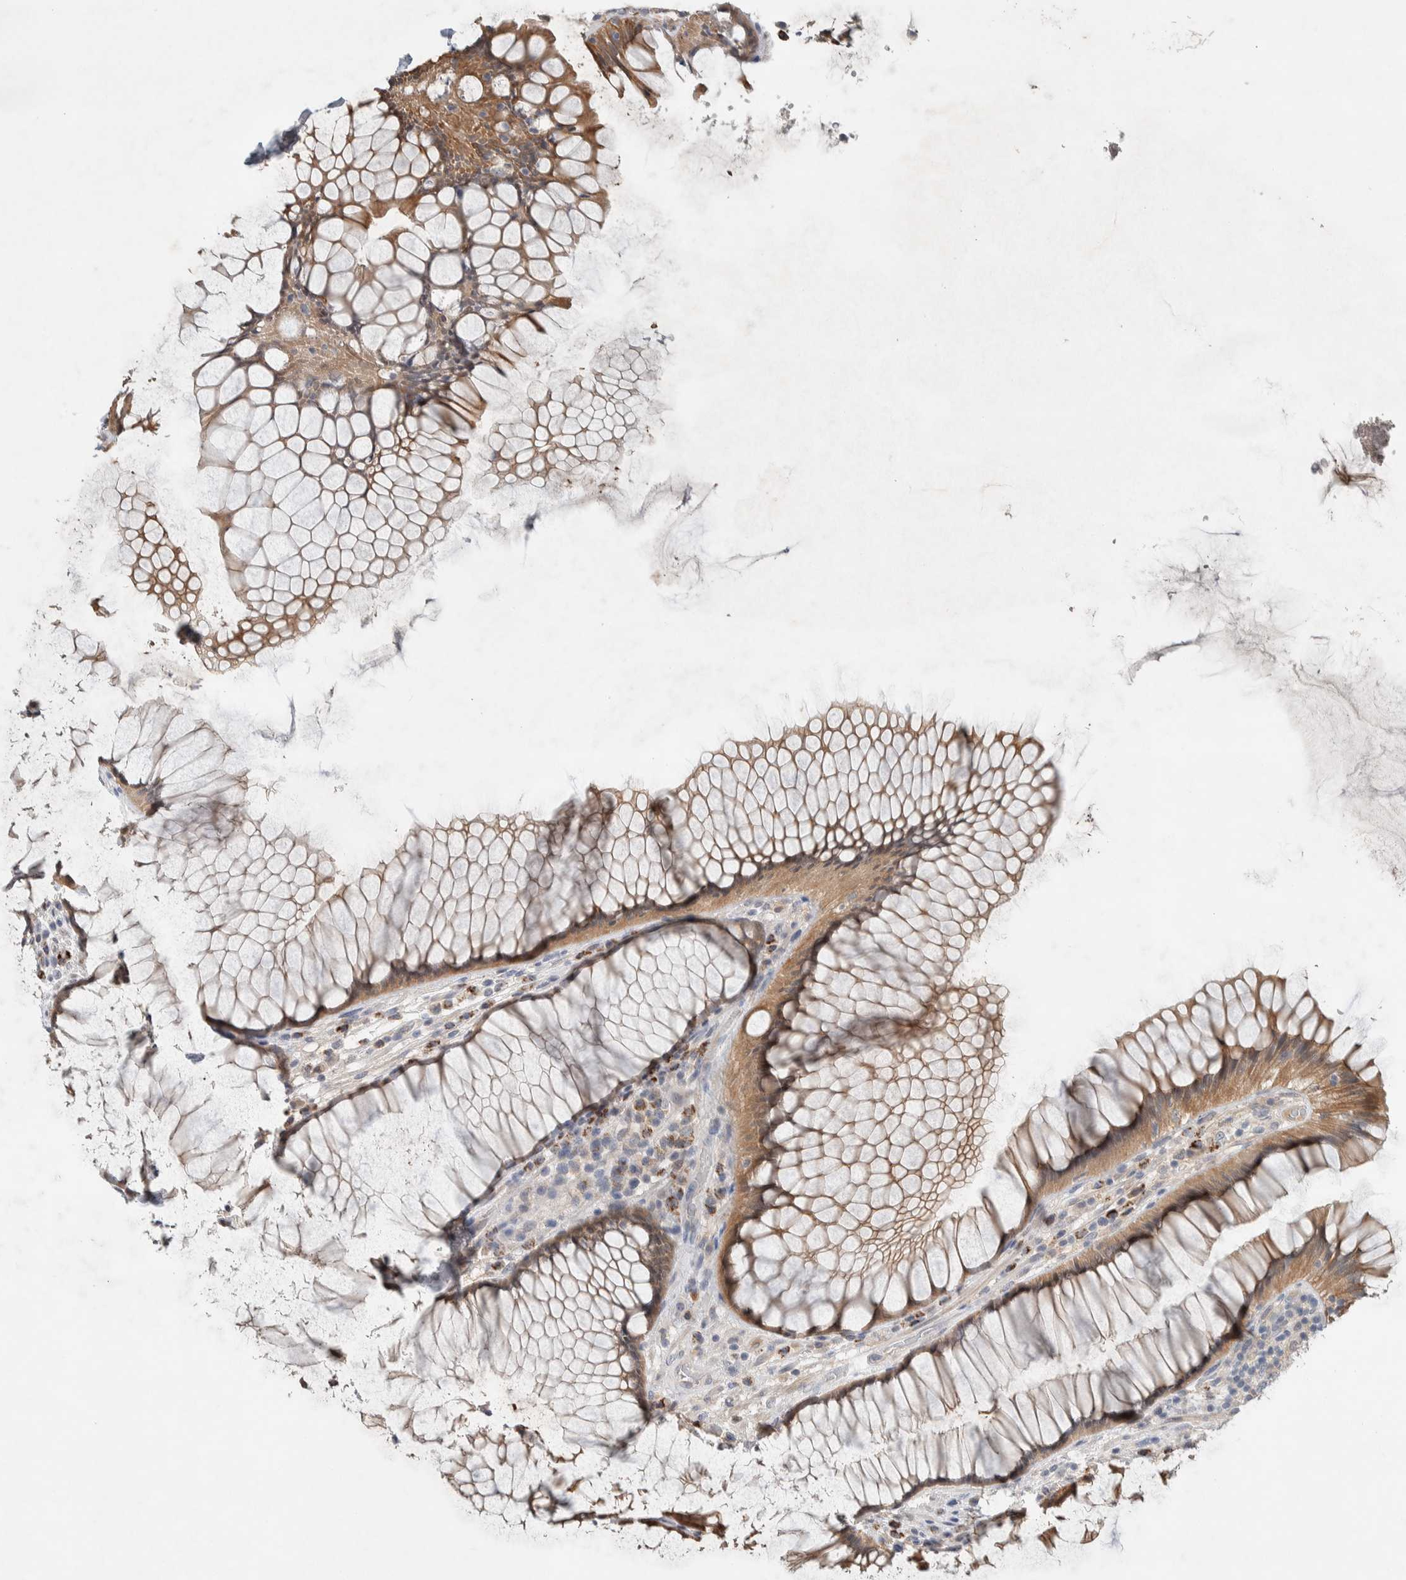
{"staining": {"intensity": "moderate", "quantity": ">75%", "location": "cytoplasmic/membranous"}, "tissue": "rectum", "cell_type": "Glandular cells", "image_type": "normal", "snomed": [{"axis": "morphology", "description": "Normal tissue, NOS"}, {"axis": "topography", "description": "Rectum"}], "caption": "Glandular cells demonstrate moderate cytoplasmic/membranous positivity in about >75% of cells in unremarkable rectum.", "gene": "DEPTOR", "patient": {"sex": "male", "age": 51}}